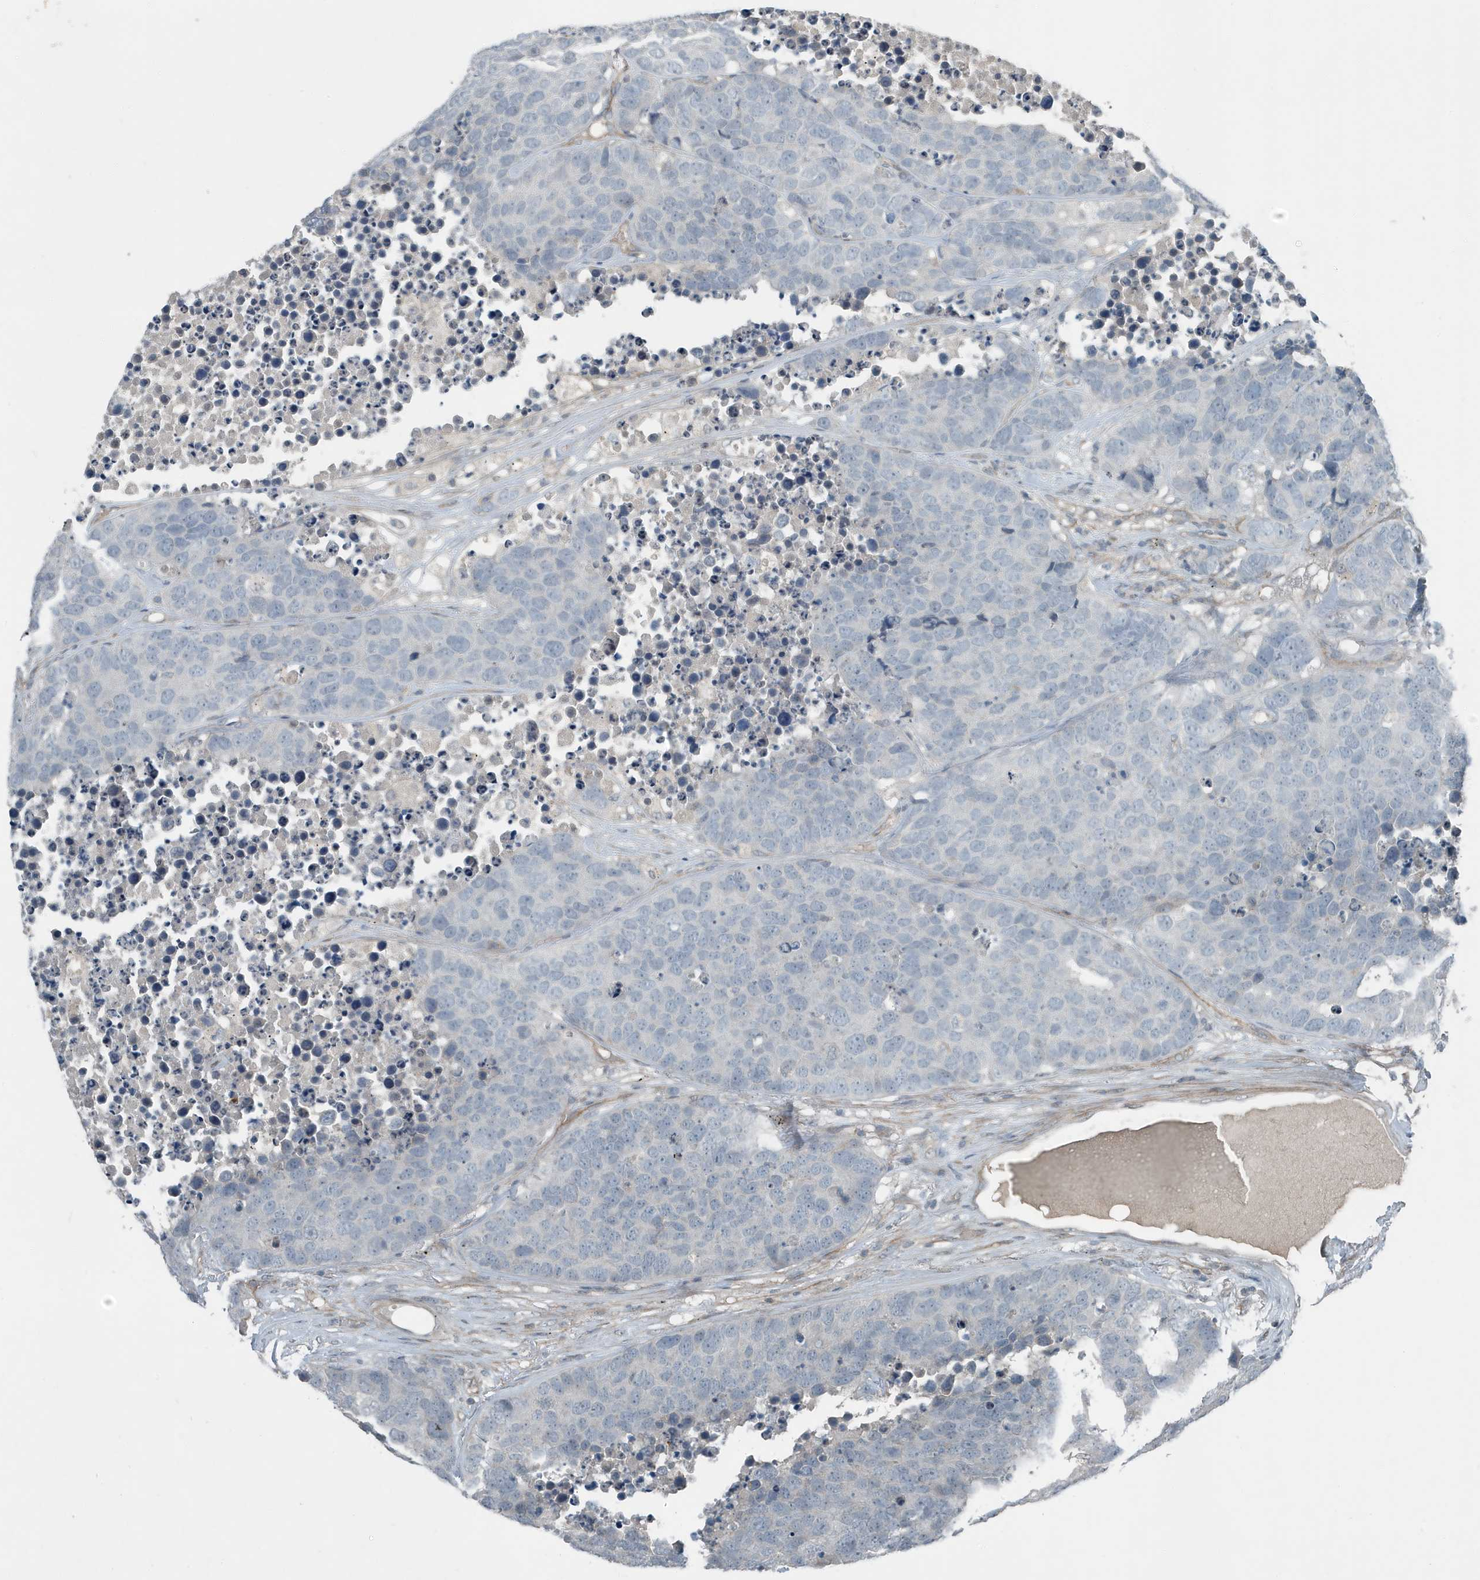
{"staining": {"intensity": "negative", "quantity": "none", "location": "none"}, "tissue": "carcinoid", "cell_type": "Tumor cells", "image_type": "cancer", "snomed": [{"axis": "morphology", "description": "Carcinoid, malignant, NOS"}, {"axis": "topography", "description": "Lung"}], "caption": "DAB (3,3'-diaminobenzidine) immunohistochemical staining of human carcinoid demonstrates no significant positivity in tumor cells.", "gene": "DAPP1", "patient": {"sex": "male", "age": 60}}